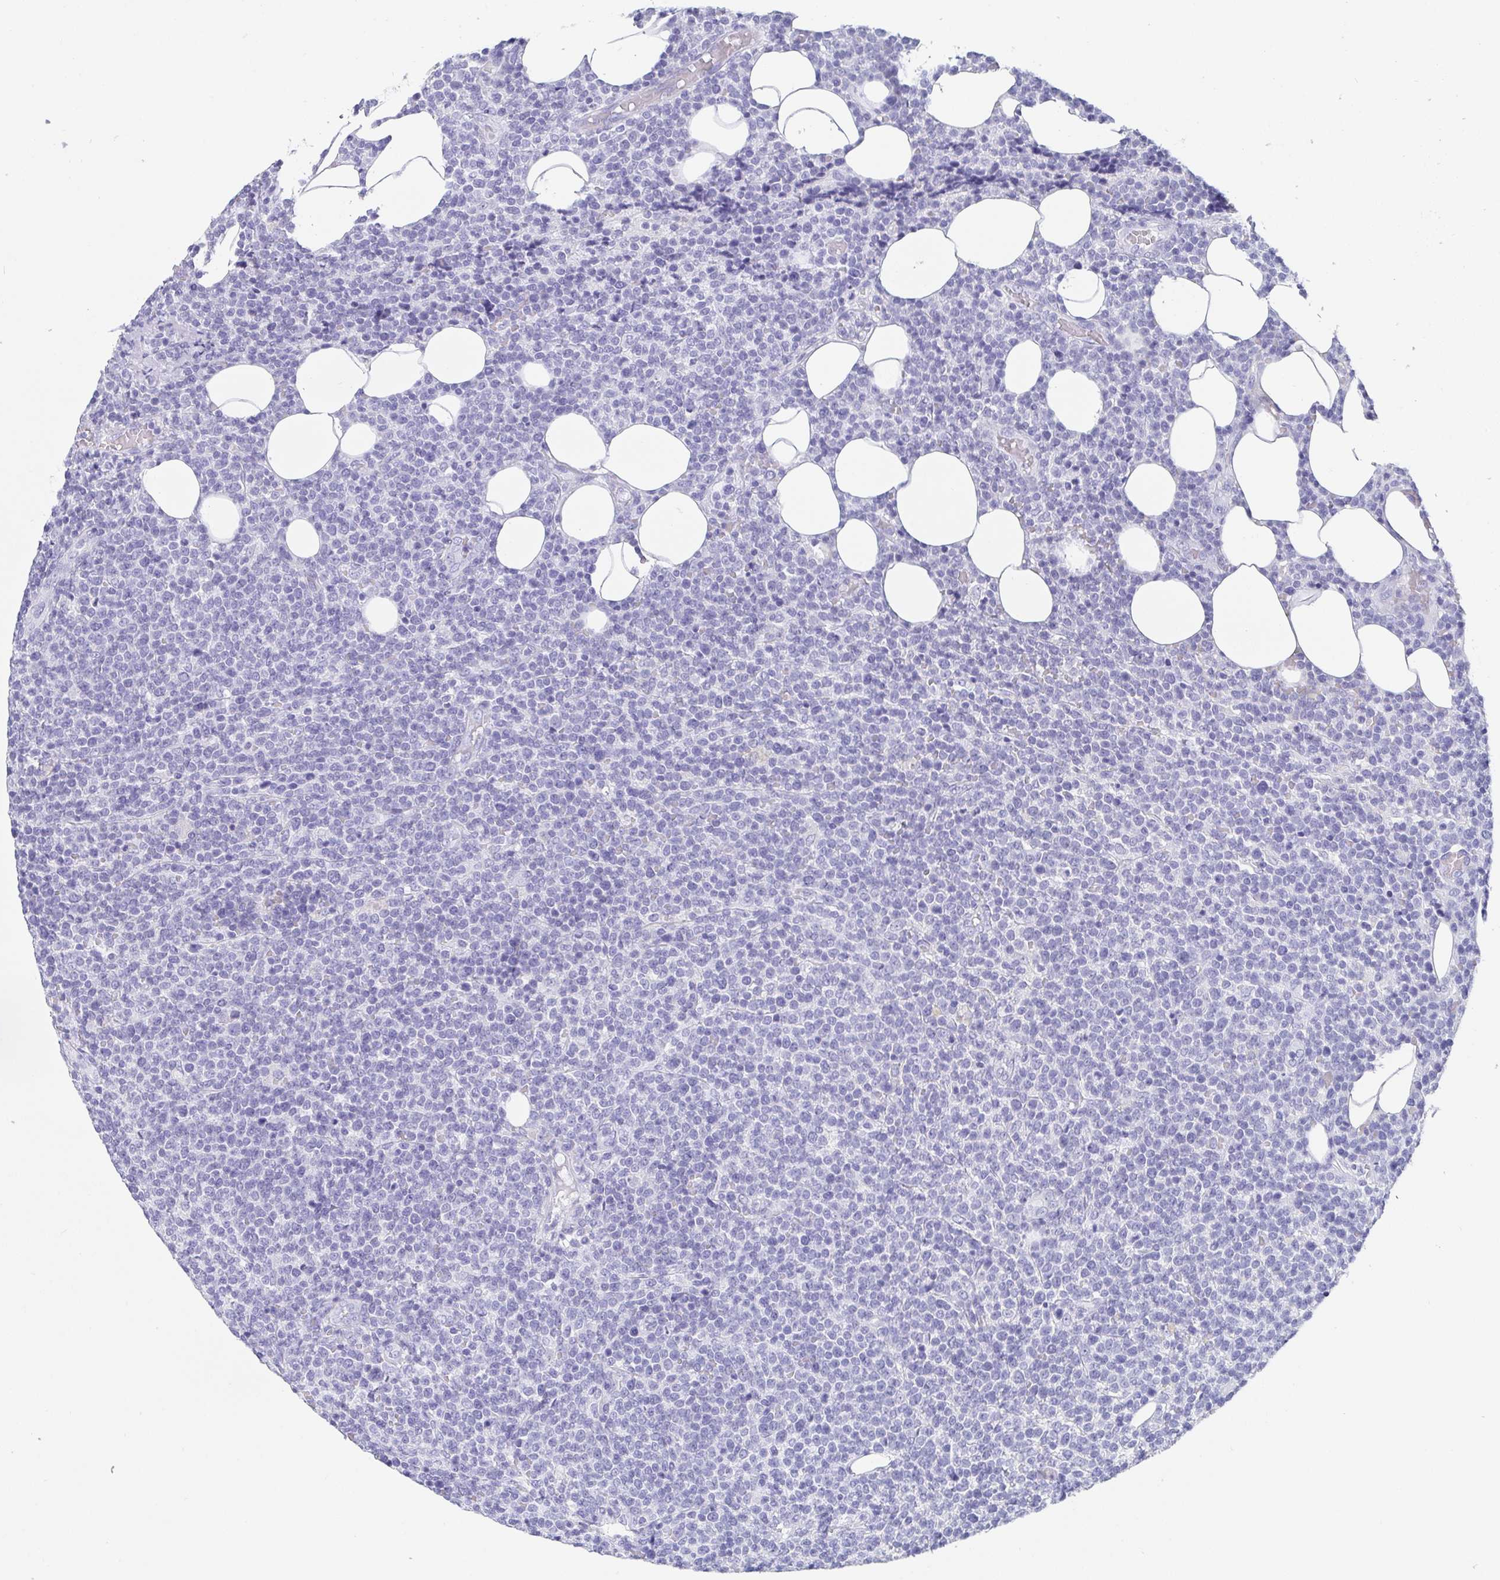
{"staining": {"intensity": "negative", "quantity": "none", "location": "none"}, "tissue": "lymphoma", "cell_type": "Tumor cells", "image_type": "cancer", "snomed": [{"axis": "morphology", "description": "Malignant lymphoma, non-Hodgkin's type, High grade"}, {"axis": "topography", "description": "Lymph node"}], "caption": "Protein analysis of lymphoma shows no significant staining in tumor cells.", "gene": "SCGN", "patient": {"sex": "male", "age": 61}}